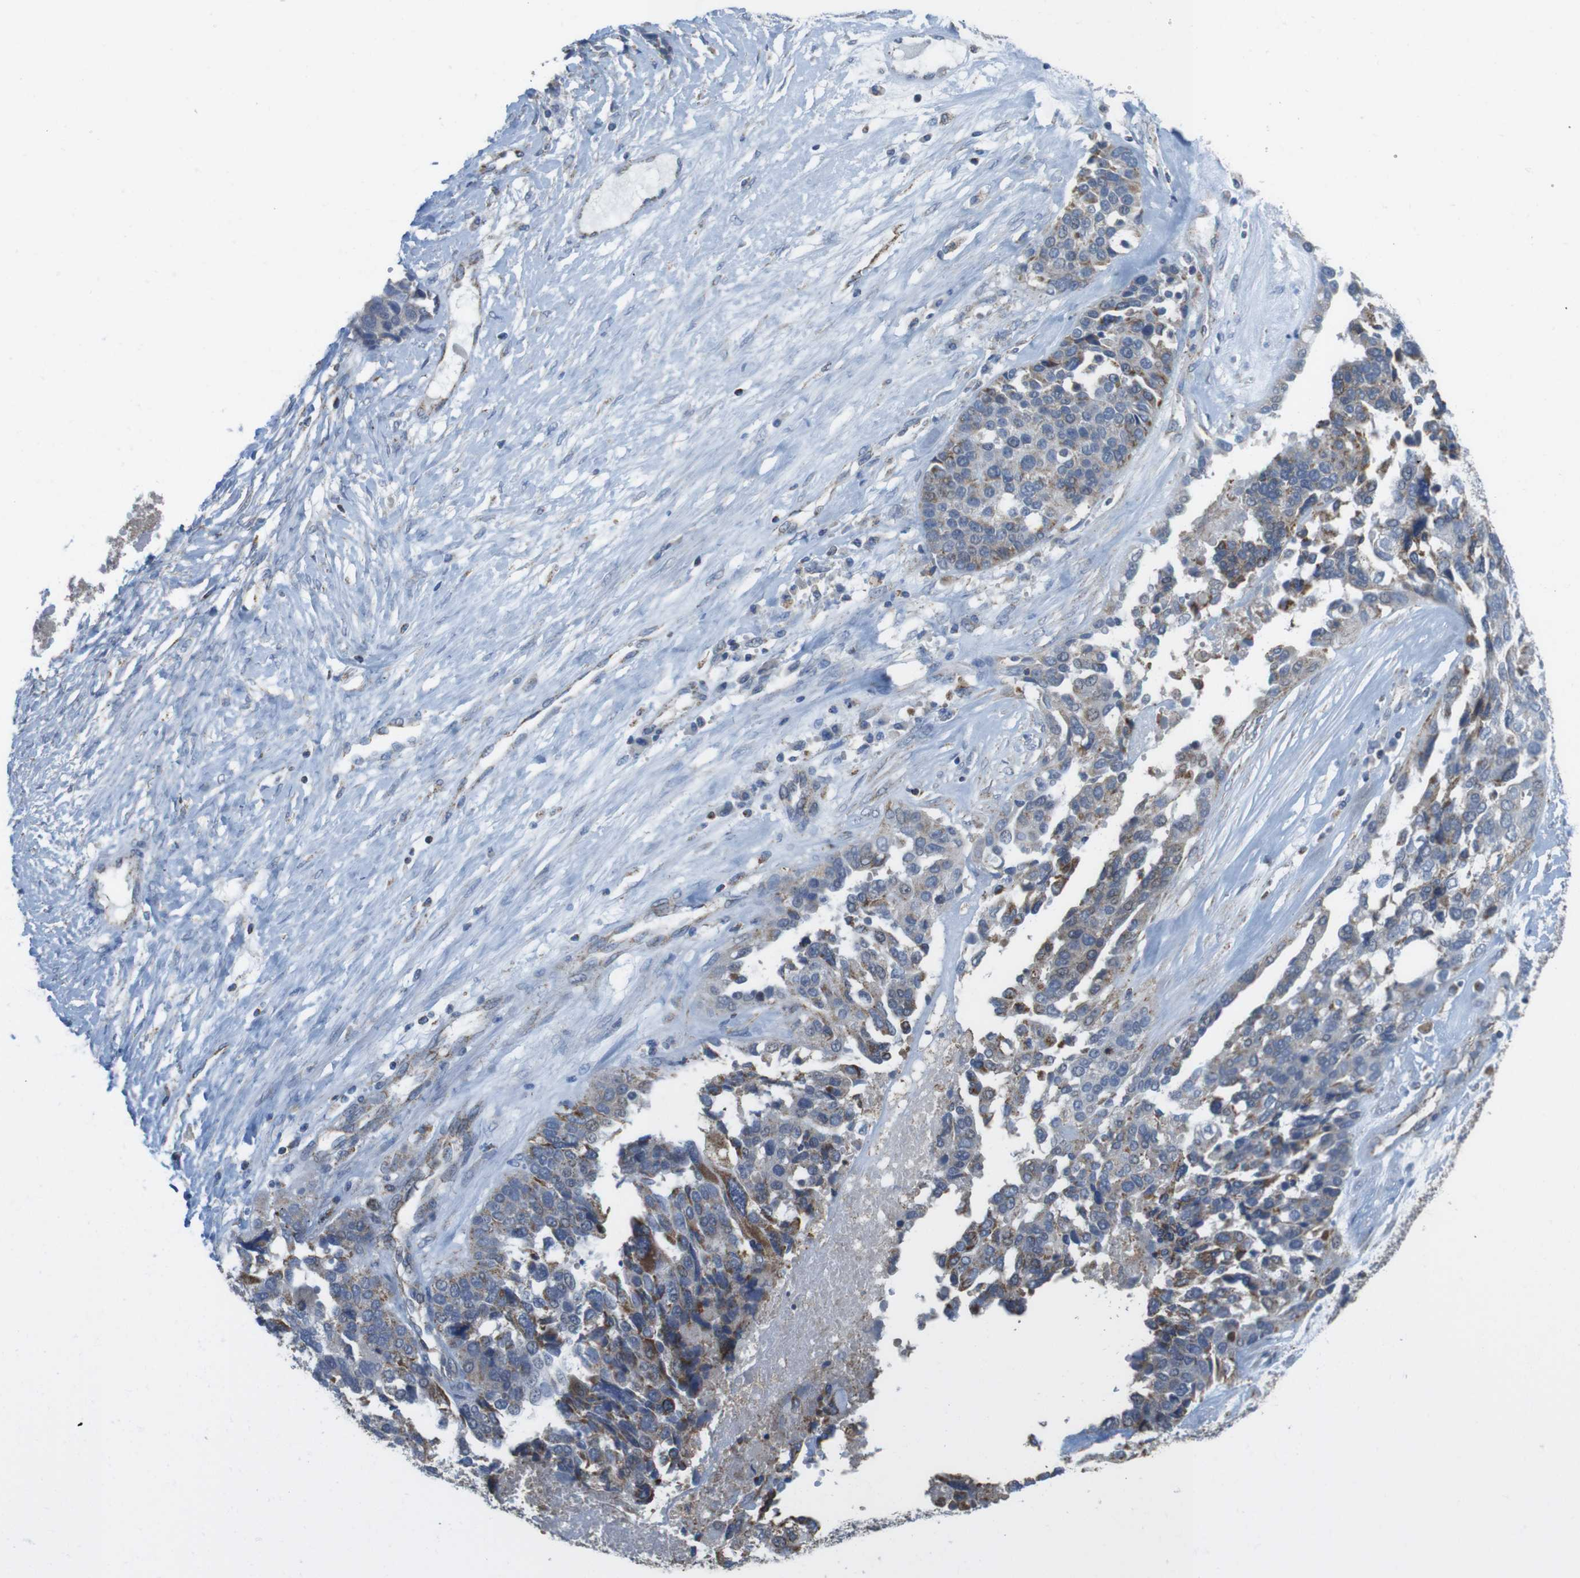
{"staining": {"intensity": "moderate", "quantity": "<25%", "location": "cytoplasmic/membranous"}, "tissue": "ovarian cancer", "cell_type": "Tumor cells", "image_type": "cancer", "snomed": [{"axis": "morphology", "description": "Cystadenocarcinoma, serous, NOS"}, {"axis": "topography", "description": "Ovary"}], "caption": "An image showing moderate cytoplasmic/membranous positivity in about <25% of tumor cells in ovarian cancer (serous cystadenocarcinoma), as visualized by brown immunohistochemical staining.", "gene": "GRIK2", "patient": {"sex": "female", "age": 44}}